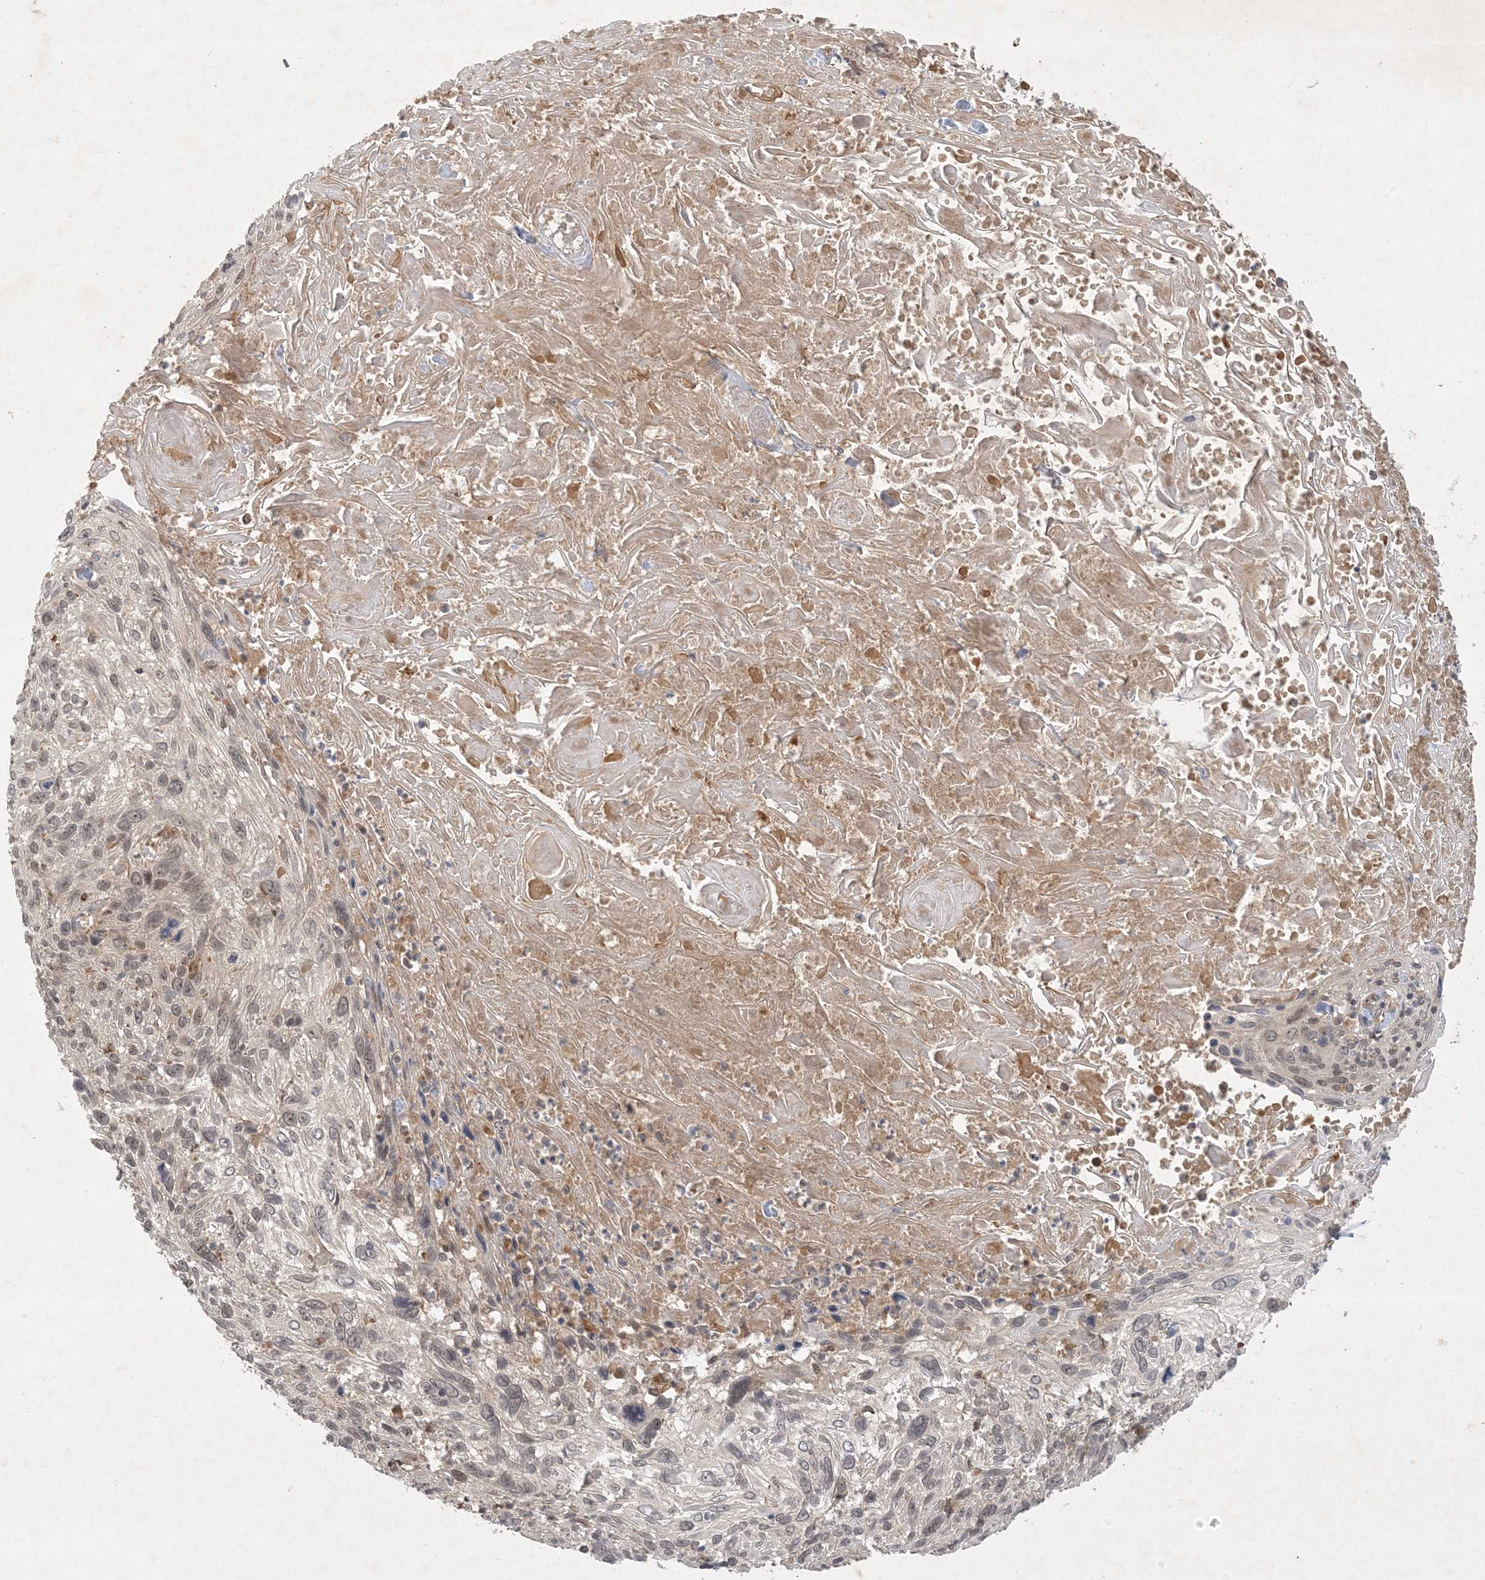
{"staining": {"intensity": "weak", "quantity": "<25%", "location": "nuclear"}, "tissue": "cervical cancer", "cell_type": "Tumor cells", "image_type": "cancer", "snomed": [{"axis": "morphology", "description": "Squamous cell carcinoma, NOS"}, {"axis": "topography", "description": "Cervix"}], "caption": "The image demonstrates no significant positivity in tumor cells of cervical squamous cell carcinoma.", "gene": "ZCCHC4", "patient": {"sex": "female", "age": 51}}